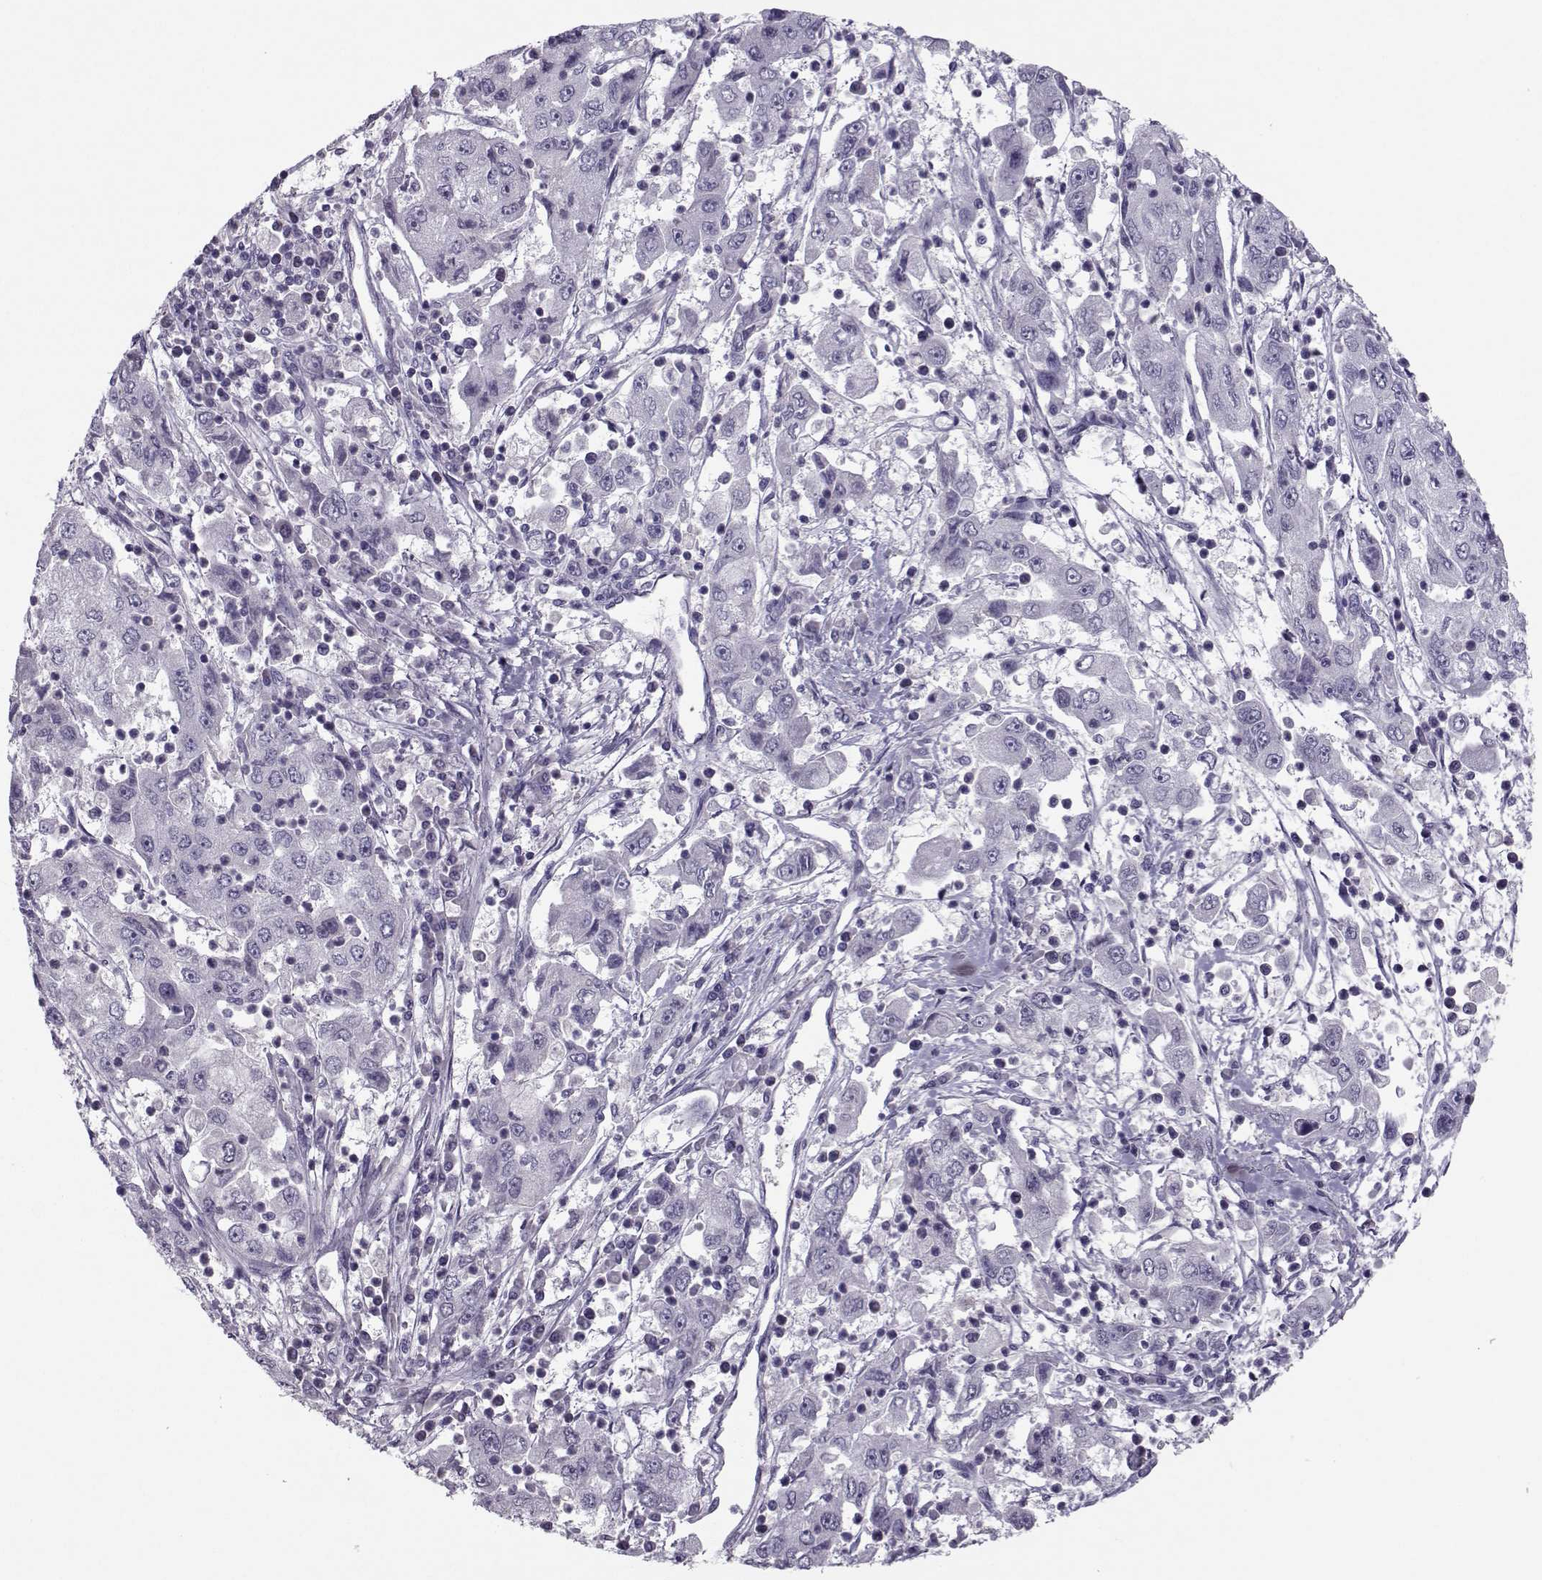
{"staining": {"intensity": "negative", "quantity": "none", "location": "none"}, "tissue": "cervical cancer", "cell_type": "Tumor cells", "image_type": "cancer", "snomed": [{"axis": "morphology", "description": "Squamous cell carcinoma, NOS"}, {"axis": "topography", "description": "Cervix"}], "caption": "There is no significant positivity in tumor cells of cervical squamous cell carcinoma.", "gene": "ASRGL1", "patient": {"sex": "female", "age": 36}}